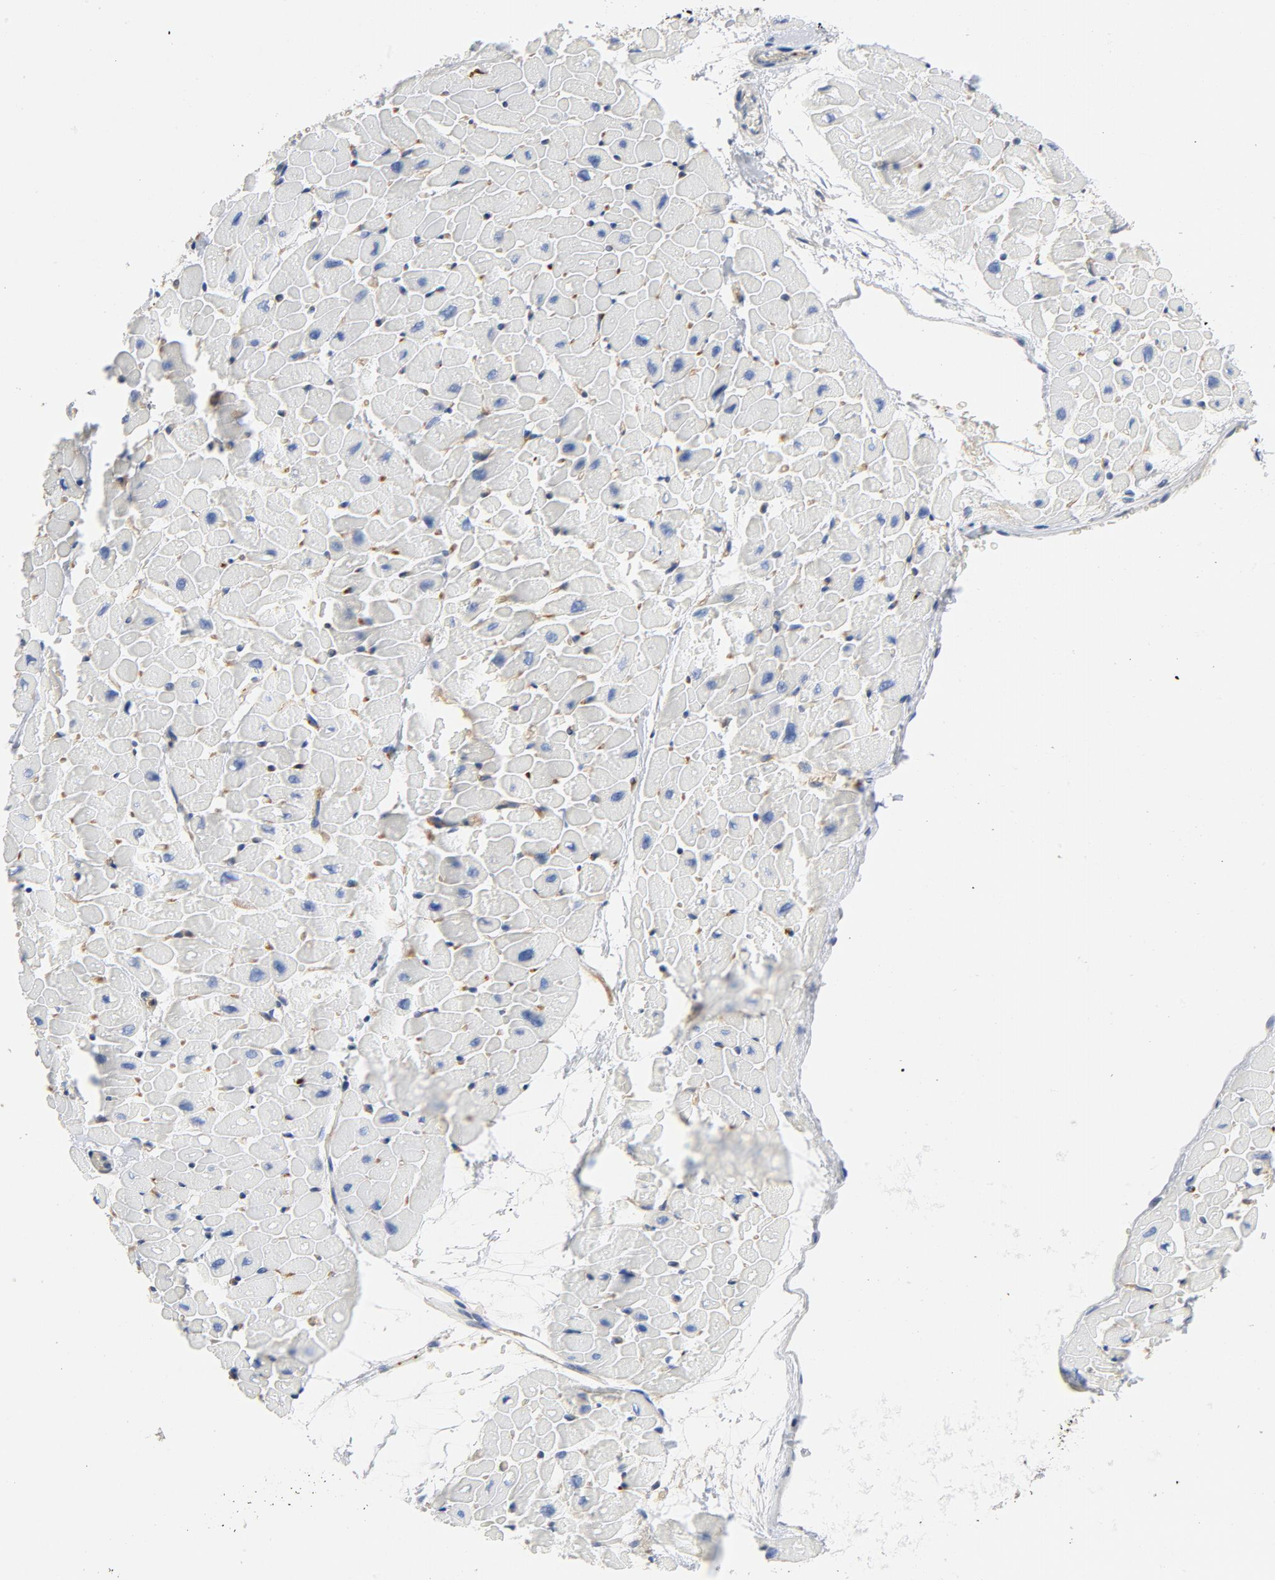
{"staining": {"intensity": "negative", "quantity": "none", "location": "none"}, "tissue": "heart muscle", "cell_type": "Cardiomyocytes", "image_type": "normal", "snomed": [{"axis": "morphology", "description": "Normal tissue, NOS"}, {"axis": "topography", "description": "Heart"}], "caption": "Protein analysis of unremarkable heart muscle shows no significant positivity in cardiomyocytes. (Immunohistochemistry, brightfield microscopy, high magnification).", "gene": "SRC", "patient": {"sex": "male", "age": 45}}